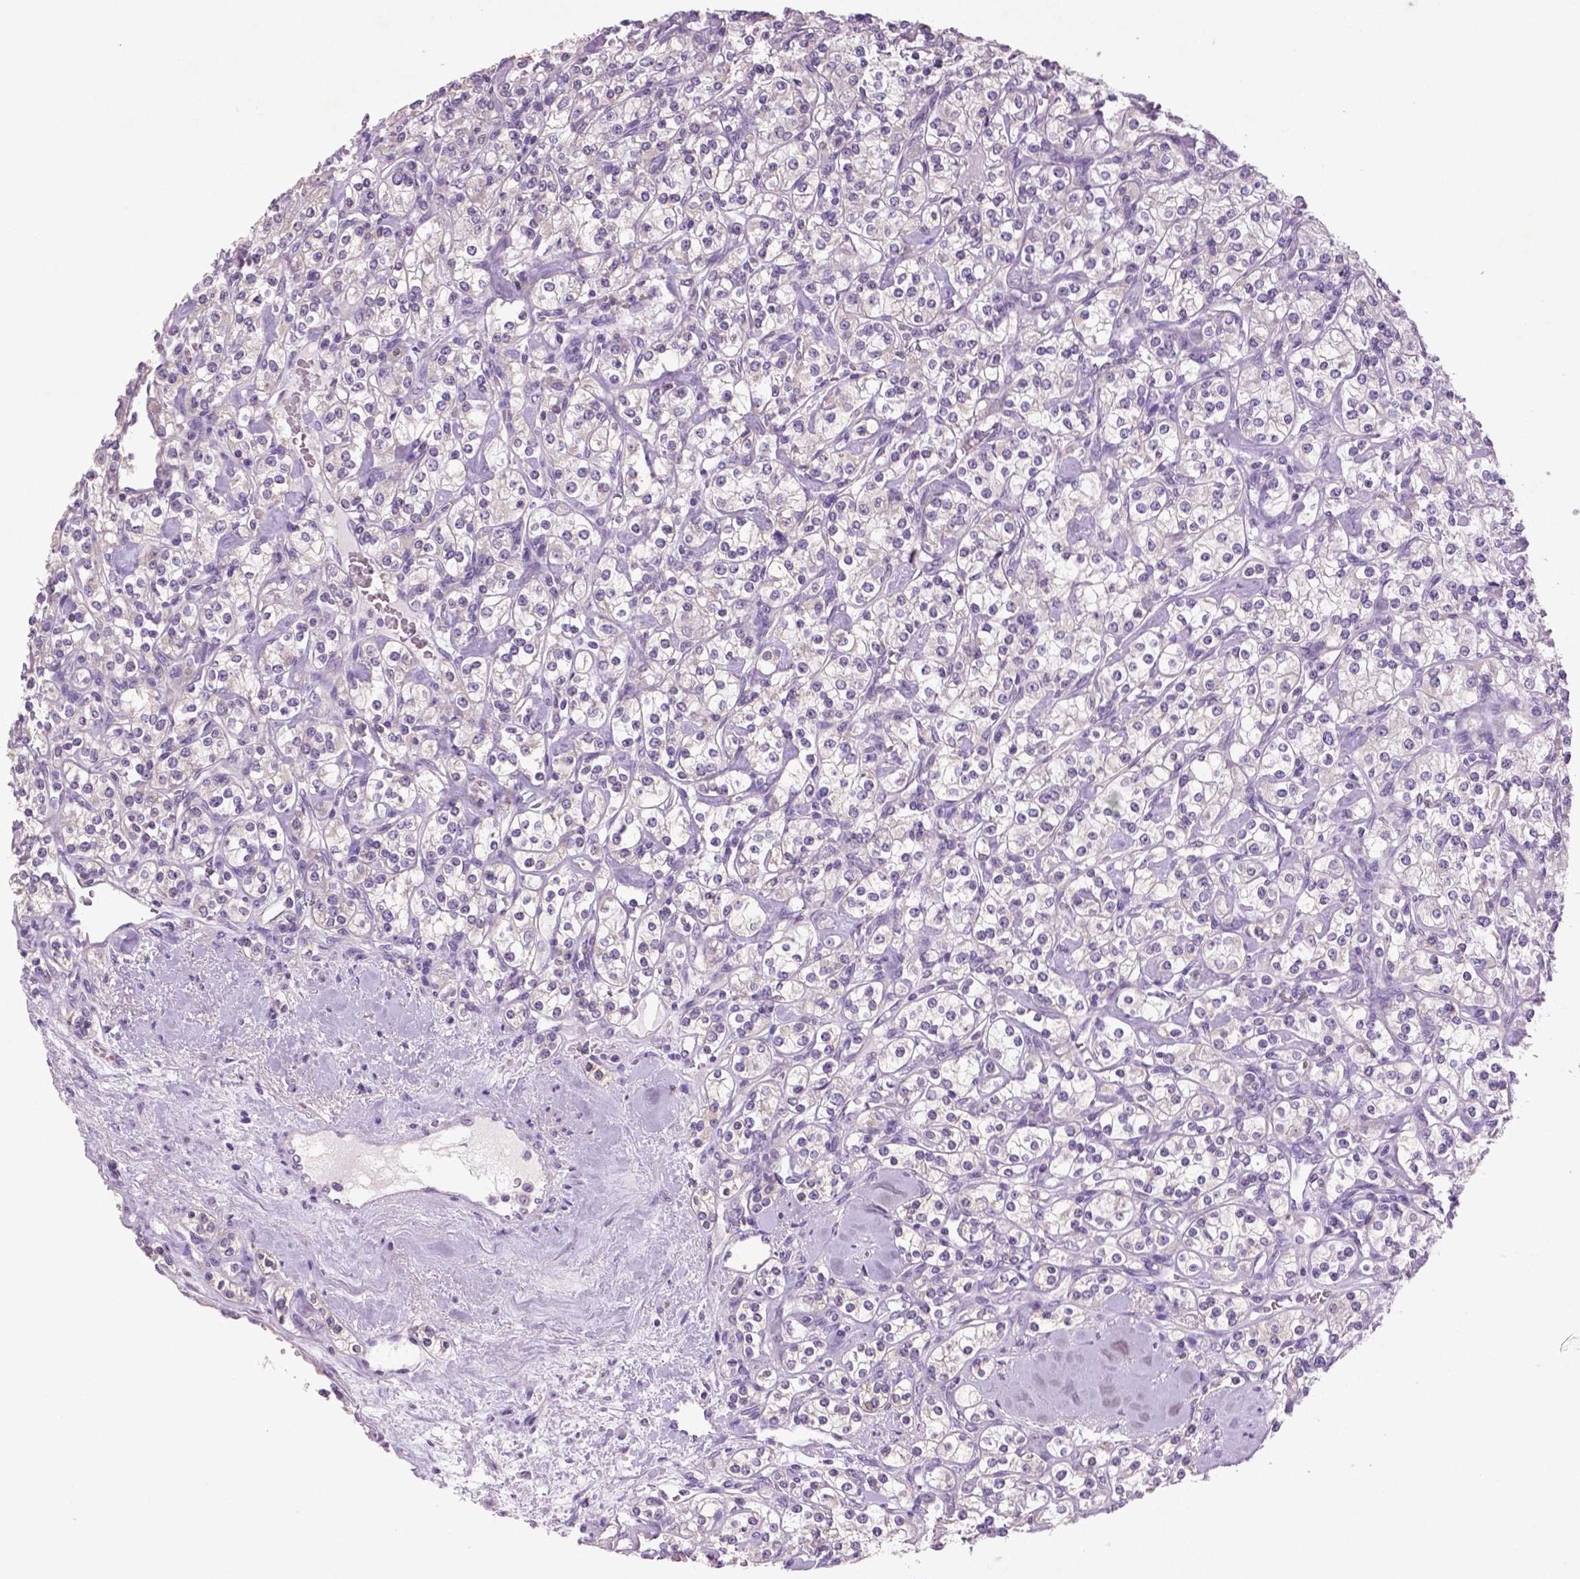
{"staining": {"intensity": "negative", "quantity": "none", "location": "none"}, "tissue": "renal cancer", "cell_type": "Tumor cells", "image_type": "cancer", "snomed": [{"axis": "morphology", "description": "Adenocarcinoma, NOS"}, {"axis": "topography", "description": "Kidney"}], "caption": "High power microscopy photomicrograph of an immunohistochemistry (IHC) image of renal adenocarcinoma, revealing no significant positivity in tumor cells. (DAB immunohistochemistry visualized using brightfield microscopy, high magnification).", "gene": "DNAH12", "patient": {"sex": "male", "age": 77}}